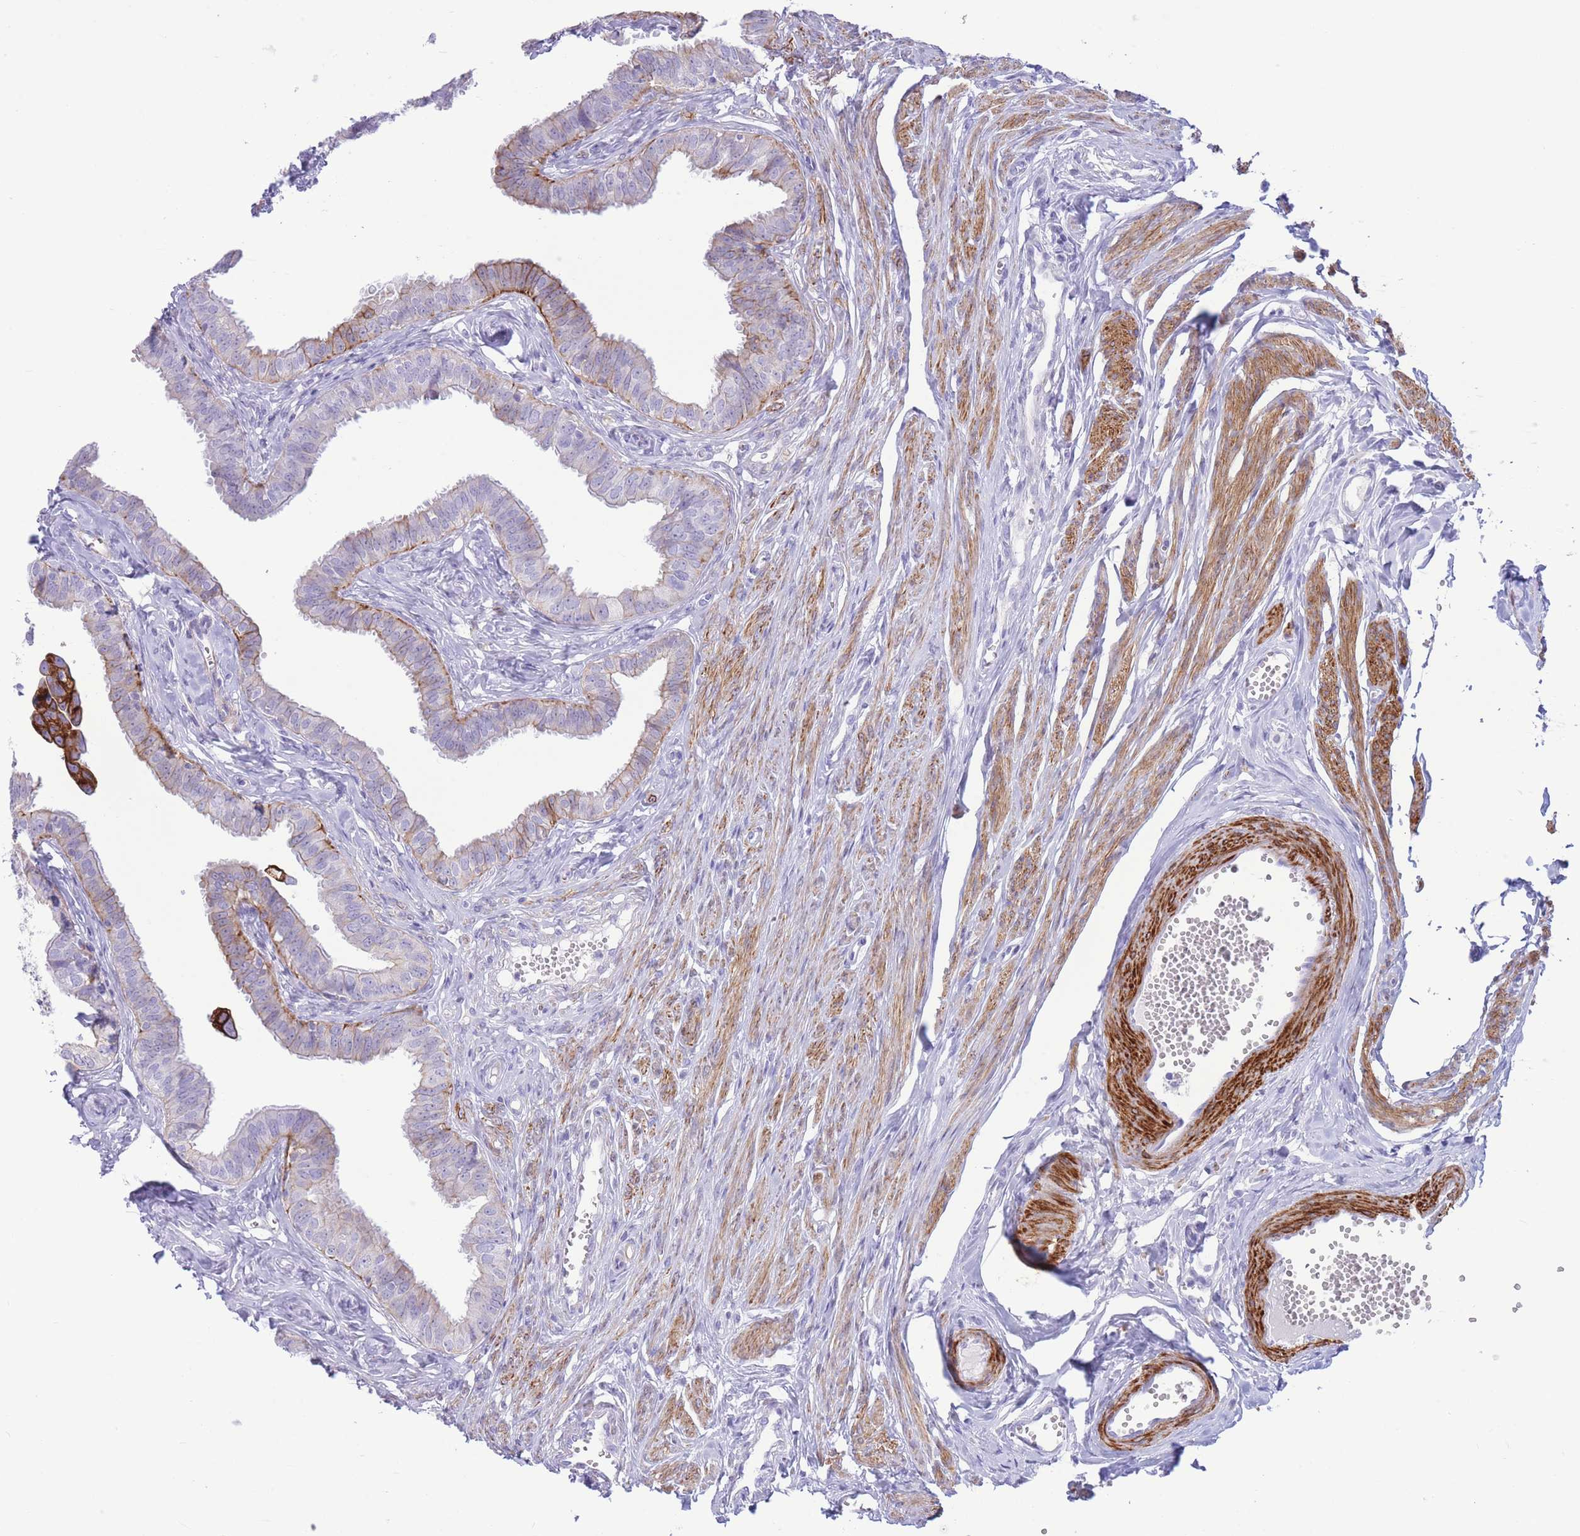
{"staining": {"intensity": "strong", "quantity": "25%-75%", "location": "cytoplasmic/membranous"}, "tissue": "fallopian tube", "cell_type": "Glandular cells", "image_type": "normal", "snomed": [{"axis": "morphology", "description": "Normal tissue, NOS"}, {"axis": "morphology", "description": "Carcinoma, NOS"}, {"axis": "topography", "description": "Fallopian tube"}, {"axis": "topography", "description": "Ovary"}], "caption": "Immunohistochemistry histopathology image of normal fallopian tube: human fallopian tube stained using immunohistochemistry exhibits high levels of strong protein expression localized specifically in the cytoplasmic/membranous of glandular cells, appearing as a cytoplasmic/membranous brown color.", "gene": "VWA8", "patient": {"sex": "female", "age": 59}}